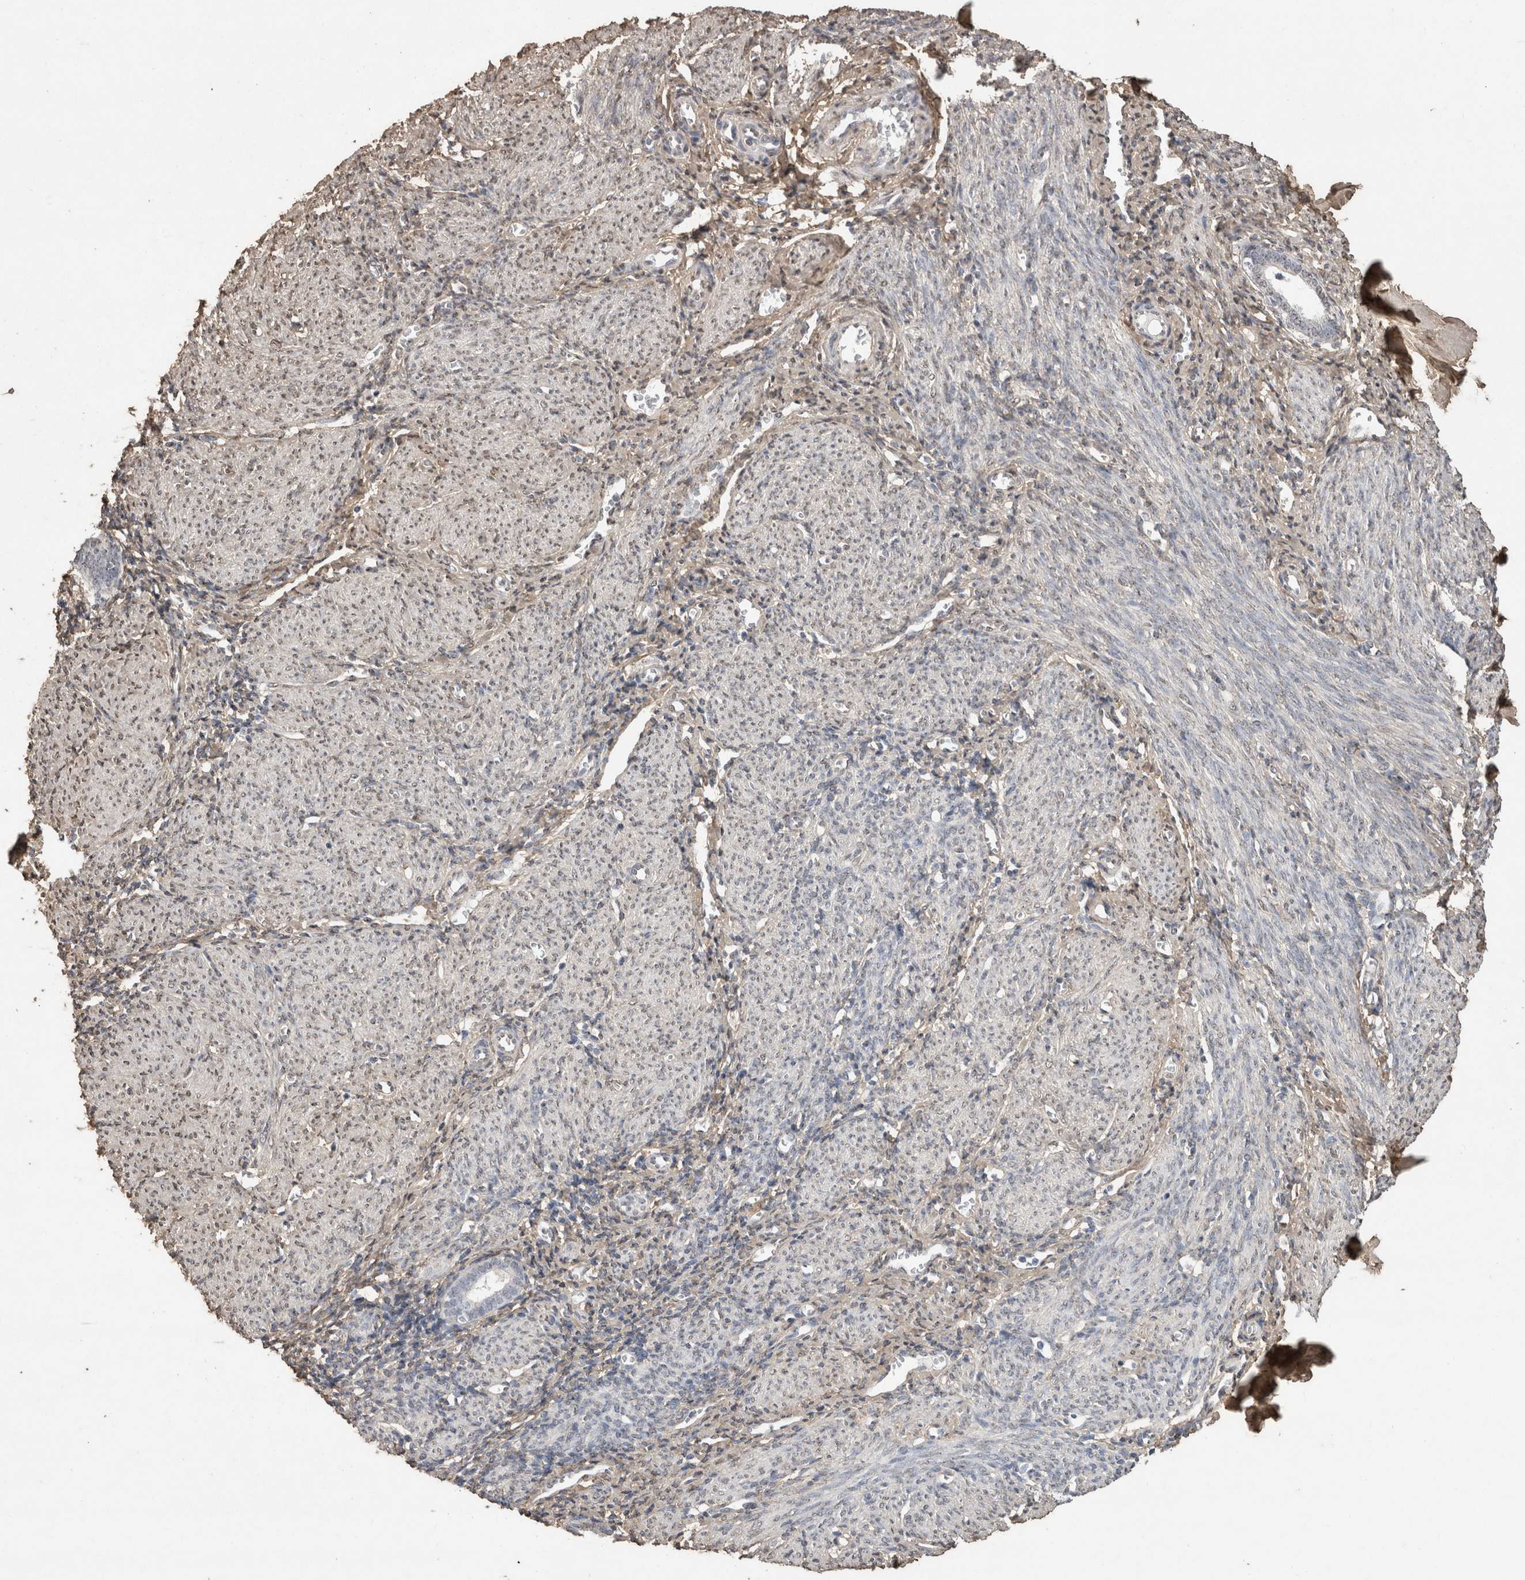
{"staining": {"intensity": "moderate", "quantity": "25%-75%", "location": "nuclear"}, "tissue": "endometrium", "cell_type": "Cells in endometrial stroma", "image_type": "normal", "snomed": [{"axis": "morphology", "description": "Normal tissue, NOS"}, {"axis": "morphology", "description": "Adenocarcinoma, NOS"}, {"axis": "topography", "description": "Endometrium"}], "caption": "Immunohistochemical staining of benign endometrium exhibits moderate nuclear protein expression in about 25%-75% of cells in endometrial stroma.", "gene": "C1QTNF5", "patient": {"sex": "female", "age": 57}}